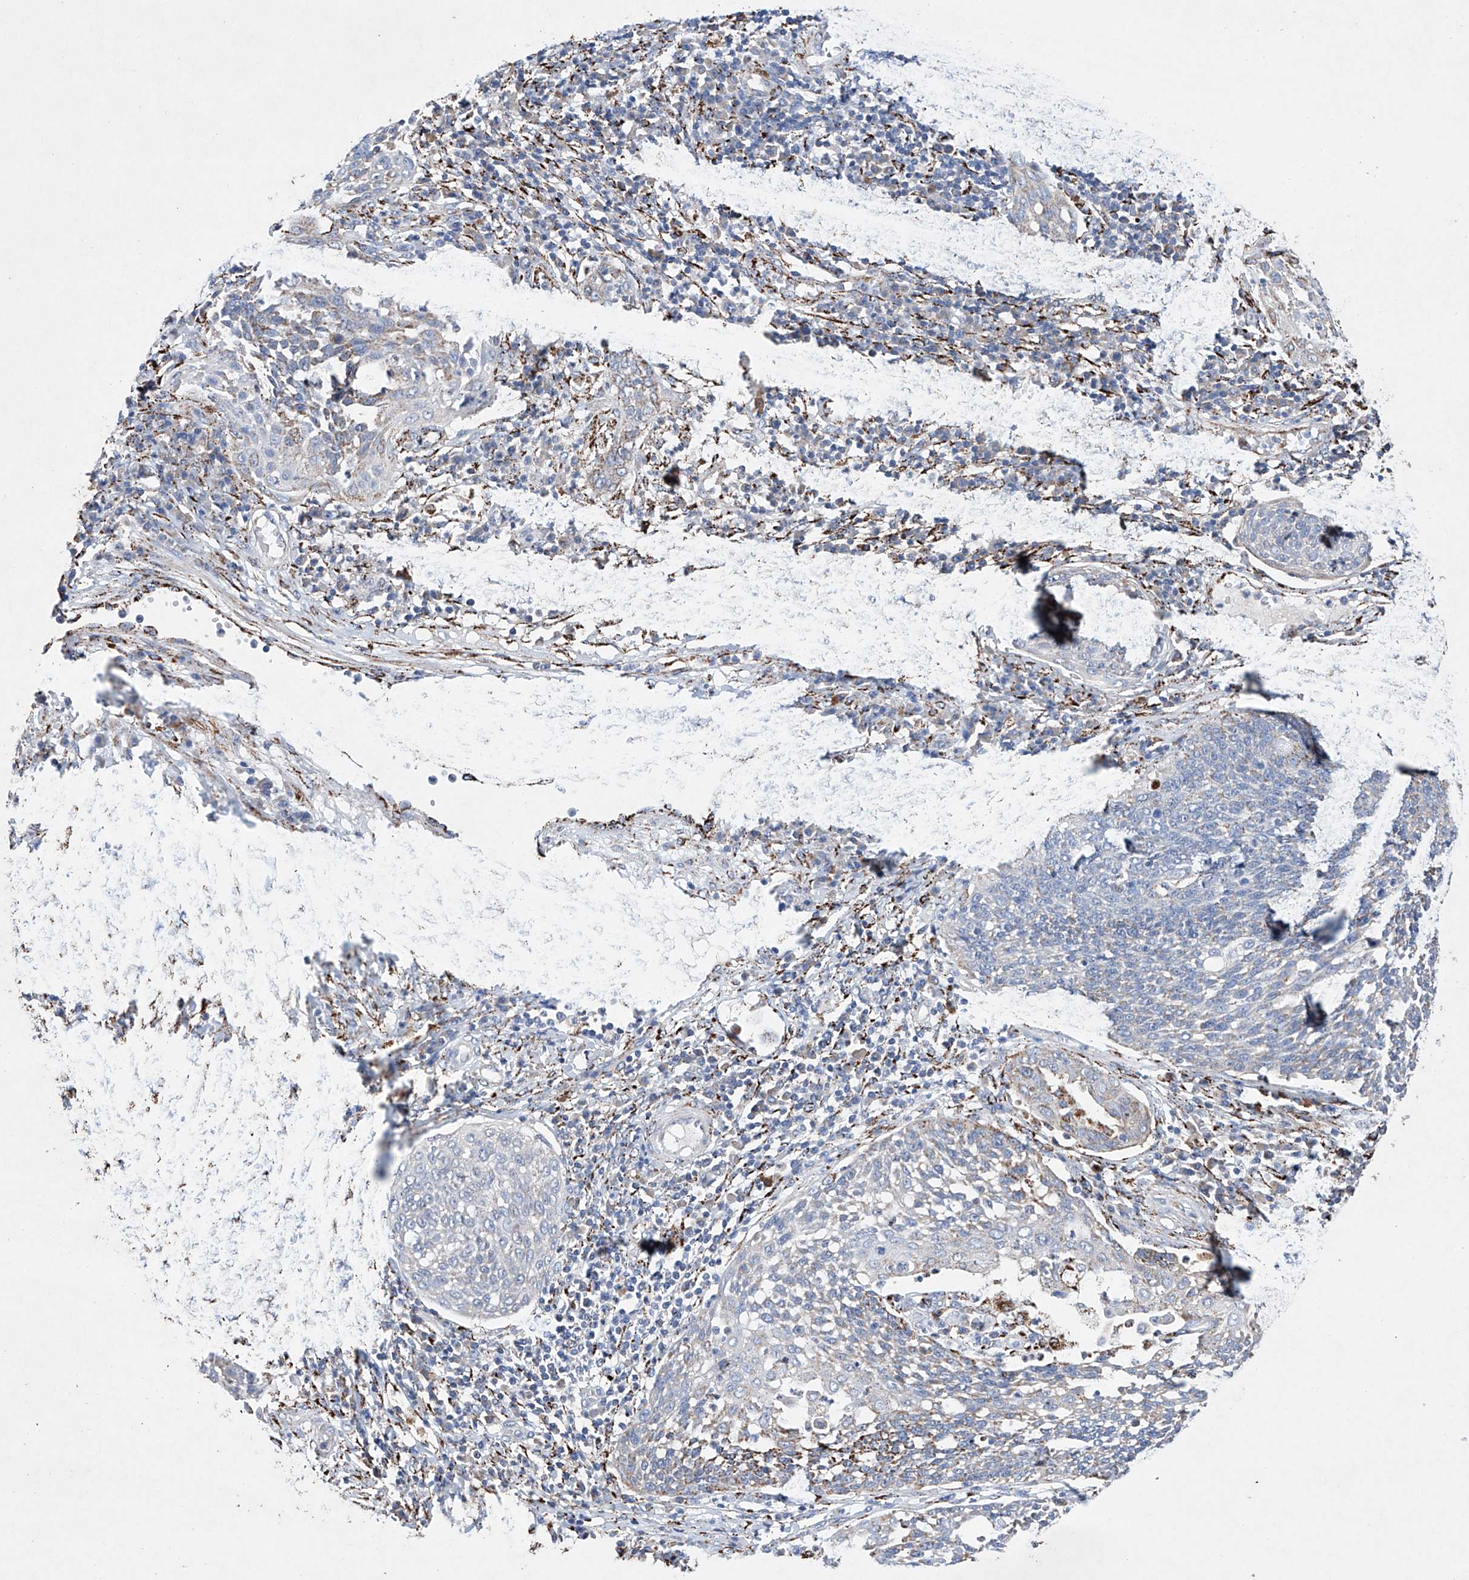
{"staining": {"intensity": "negative", "quantity": "none", "location": "none"}, "tissue": "cervical cancer", "cell_type": "Tumor cells", "image_type": "cancer", "snomed": [{"axis": "morphology", "description": "Squamous cell carcinoma, NOS"}, {"axis": "topography", "description": "Cervix"}], "caption": "Immunohistochemistry image of human cervical cancer (squamous cell carcinoma) stained for a protein (brown), which exhibits no positivity in tumor cells.", "gene": "NRROS", "patient": {"sex": "female", "age": 34}}